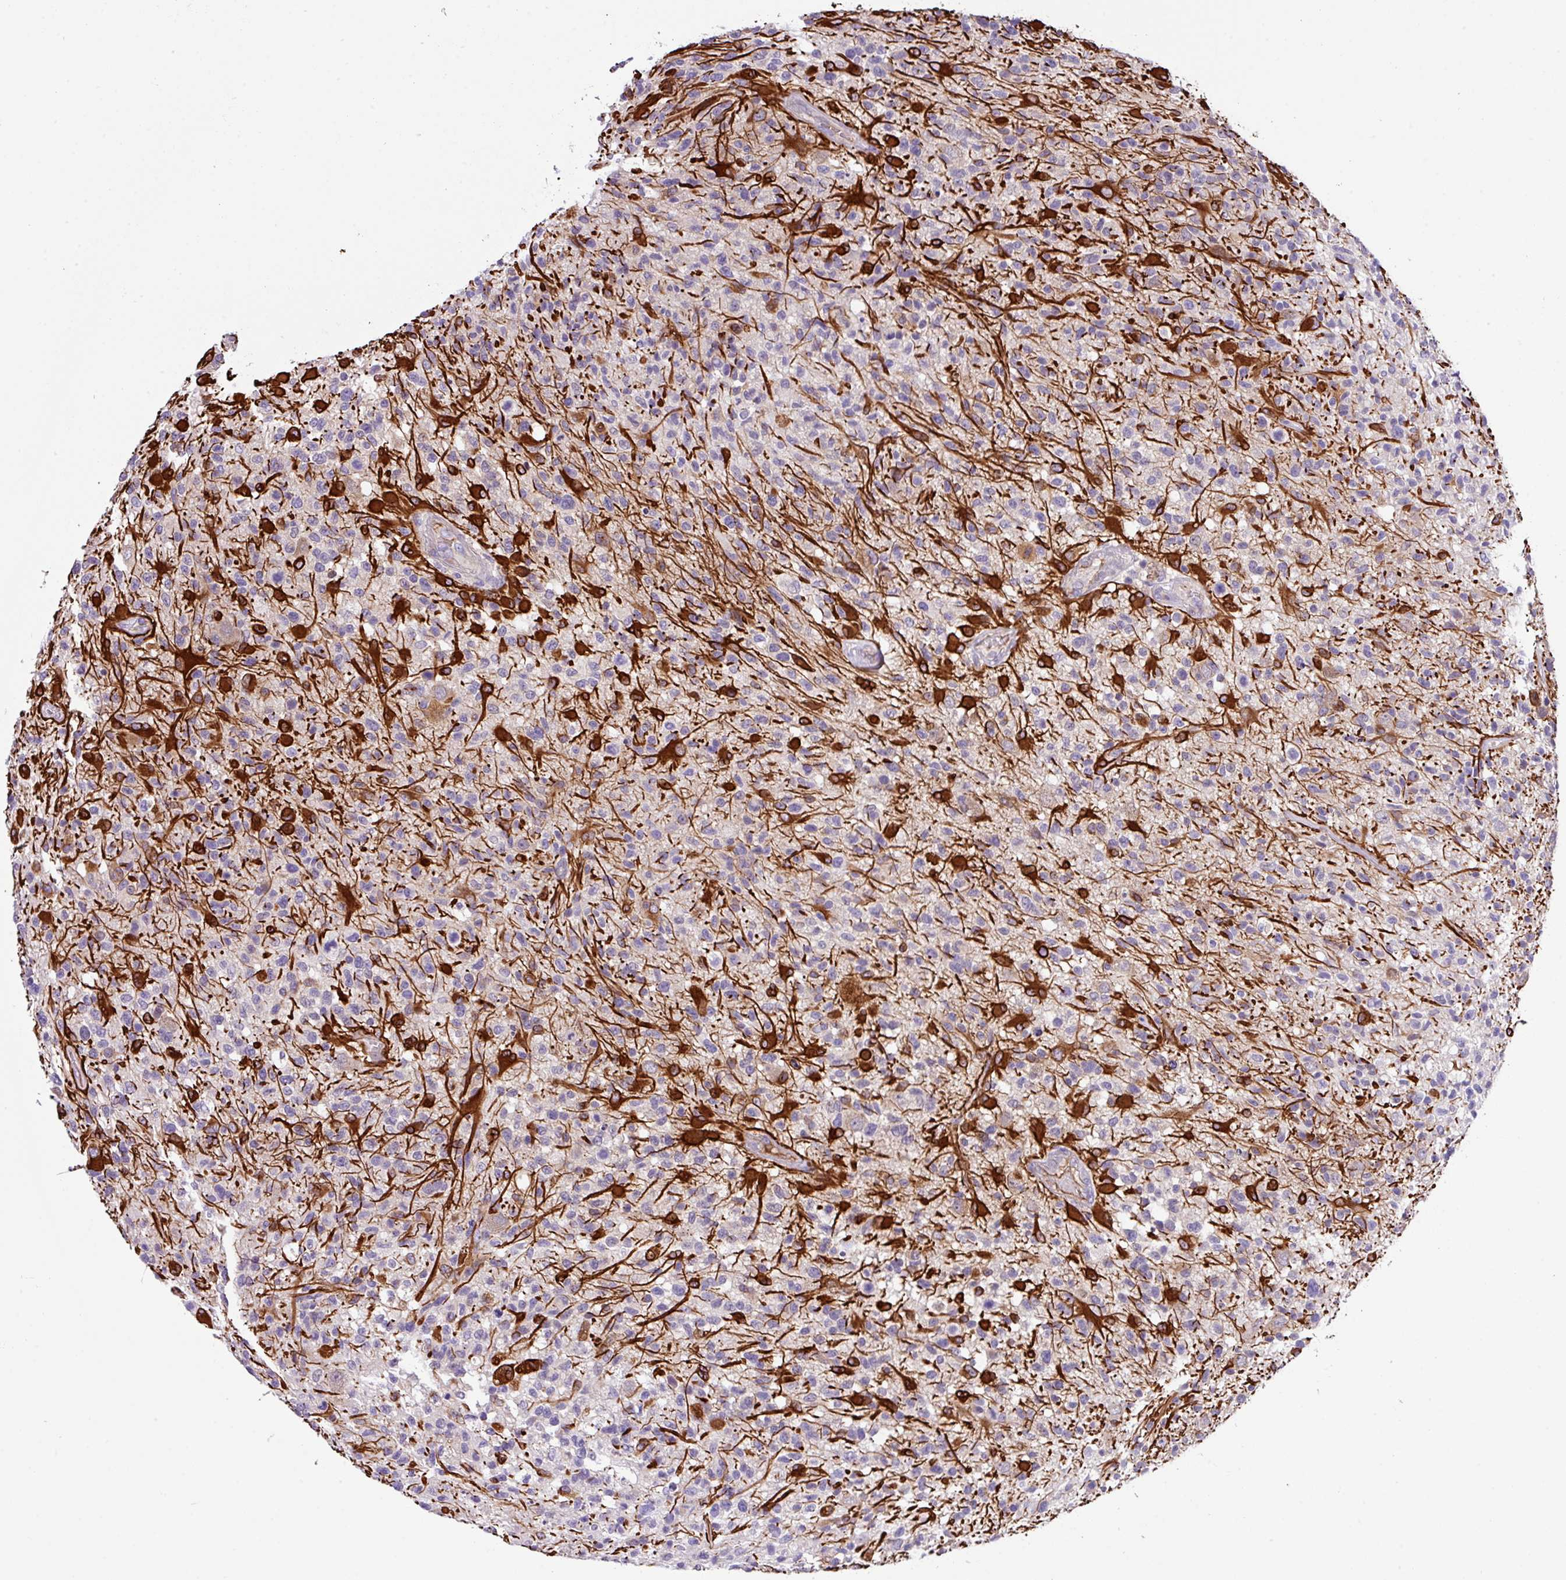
{"staining": {"intensity": "strong", "quantity": "25%-75%", "location": "cytoplasmic/membranous"}, "tissue": "glioma", "cell_type": "Tumor cells", "image_type": "cancer", "snomed": [{"axis": "morphology", "description": "Glioma, malignant, High grade"}, {"axis": "morphology", "description": "Glioblastoma, NOS"}, {"axis": "topography", "description": "Brain"}], "caption": "Glioma stained for a protein (brown) displays strong cytoplasmic/membranous positive expression in approximately 25%-75% of tumor cells.", "gene": "DNAL1", "patient": {"sex": "male", "age": 60}}